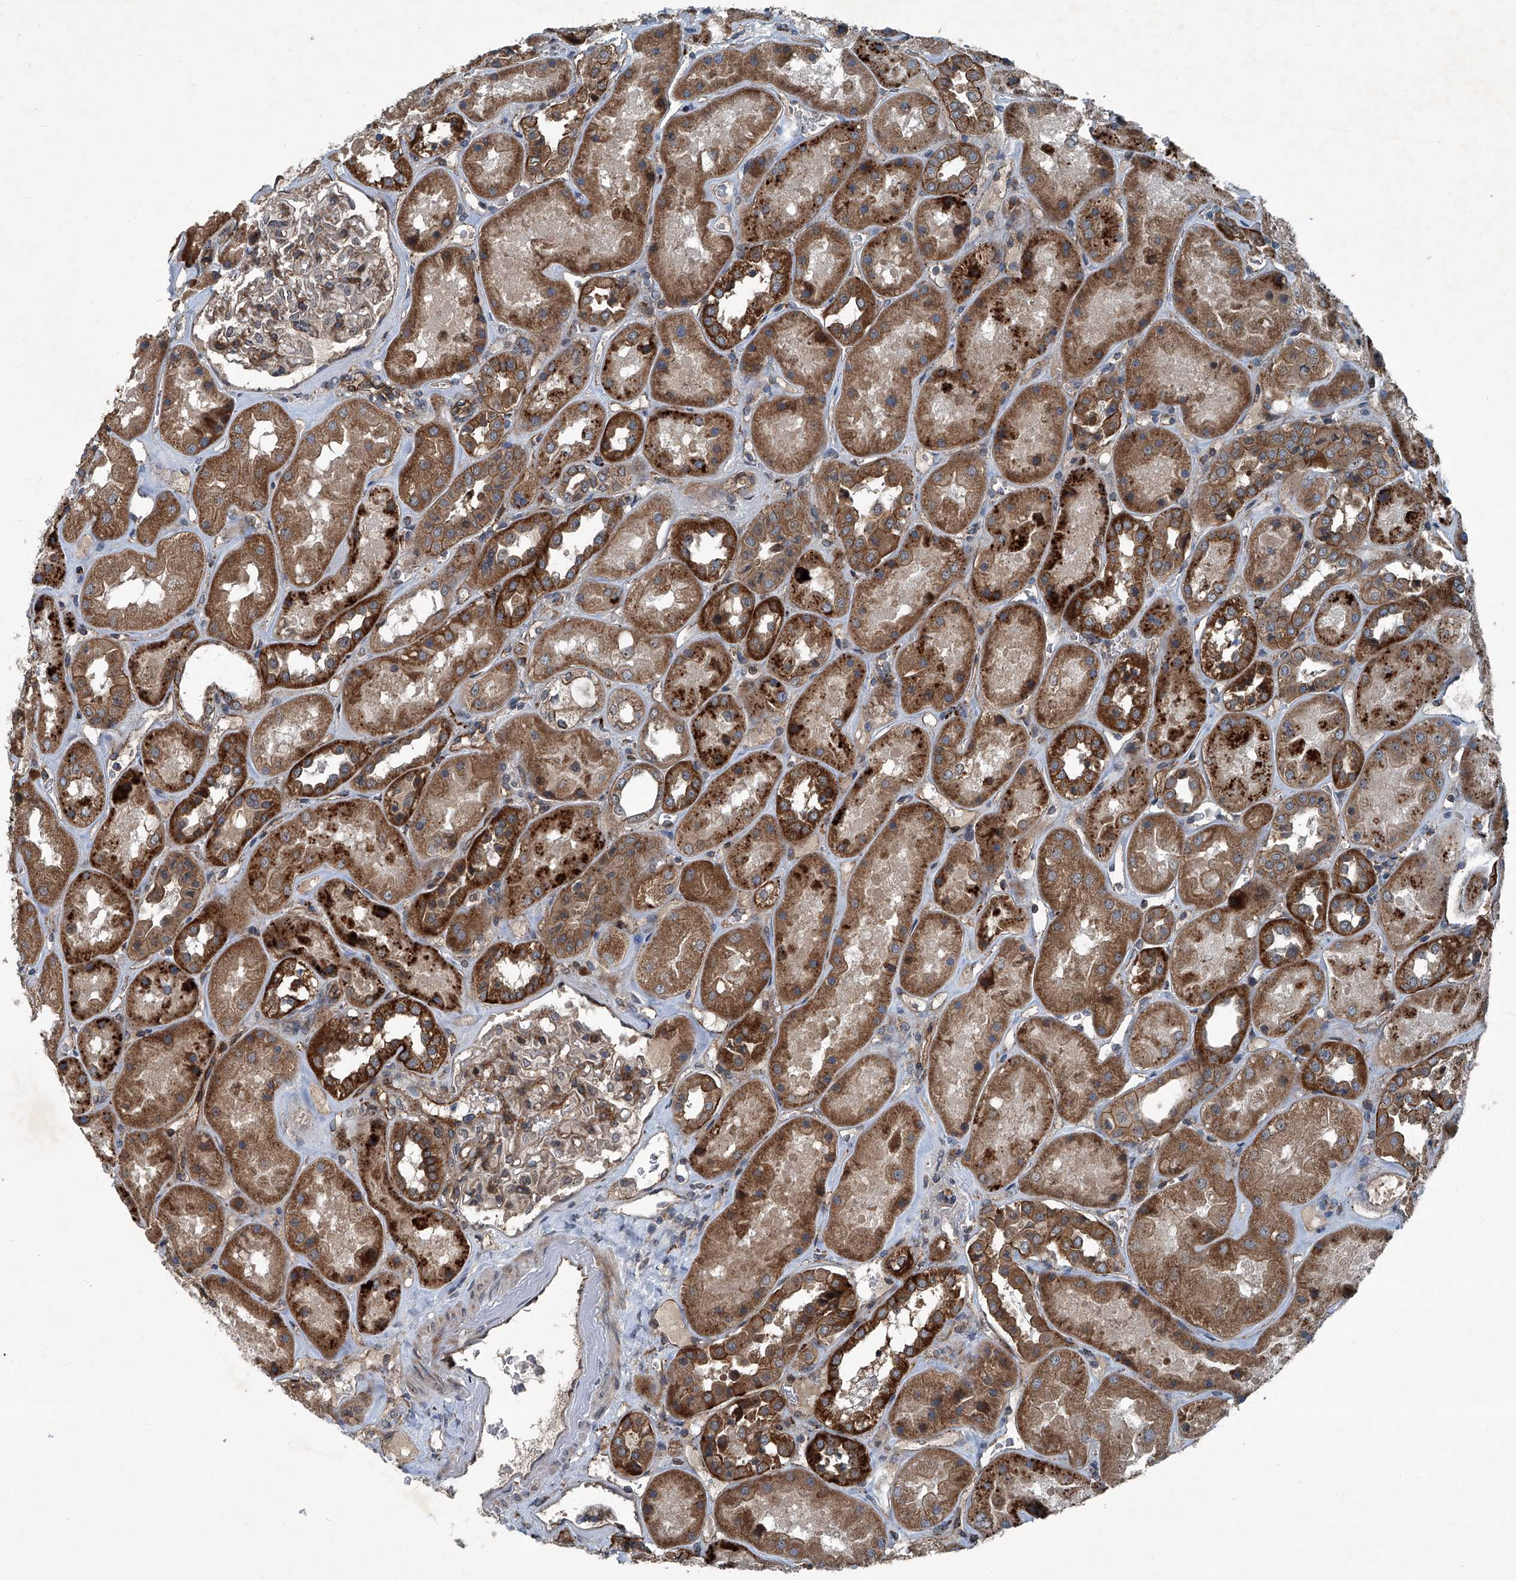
{"staining": {"intensity": "moderate", "quantity": ">75%", "location": "cytoplasmic/membranous"}, "tissue": "kidney", "cell_type": "Cells in glomeruli", "image_type": "normal", "snomed": [{"axis": "morphology", "description": "Normal tissue, NOS"}, {"axis": "topography", "description": "Kidney"}], "caption": "Immunohistochemistry micrograph of normal human kidney stained for a protein (brown), which displays medium levels of moderate cytoplasmic/membranous positivity in approximately >75% of cells in glomeruli.", "gene": "SENP2", "patient": {"sex": "male", "age": 70}}